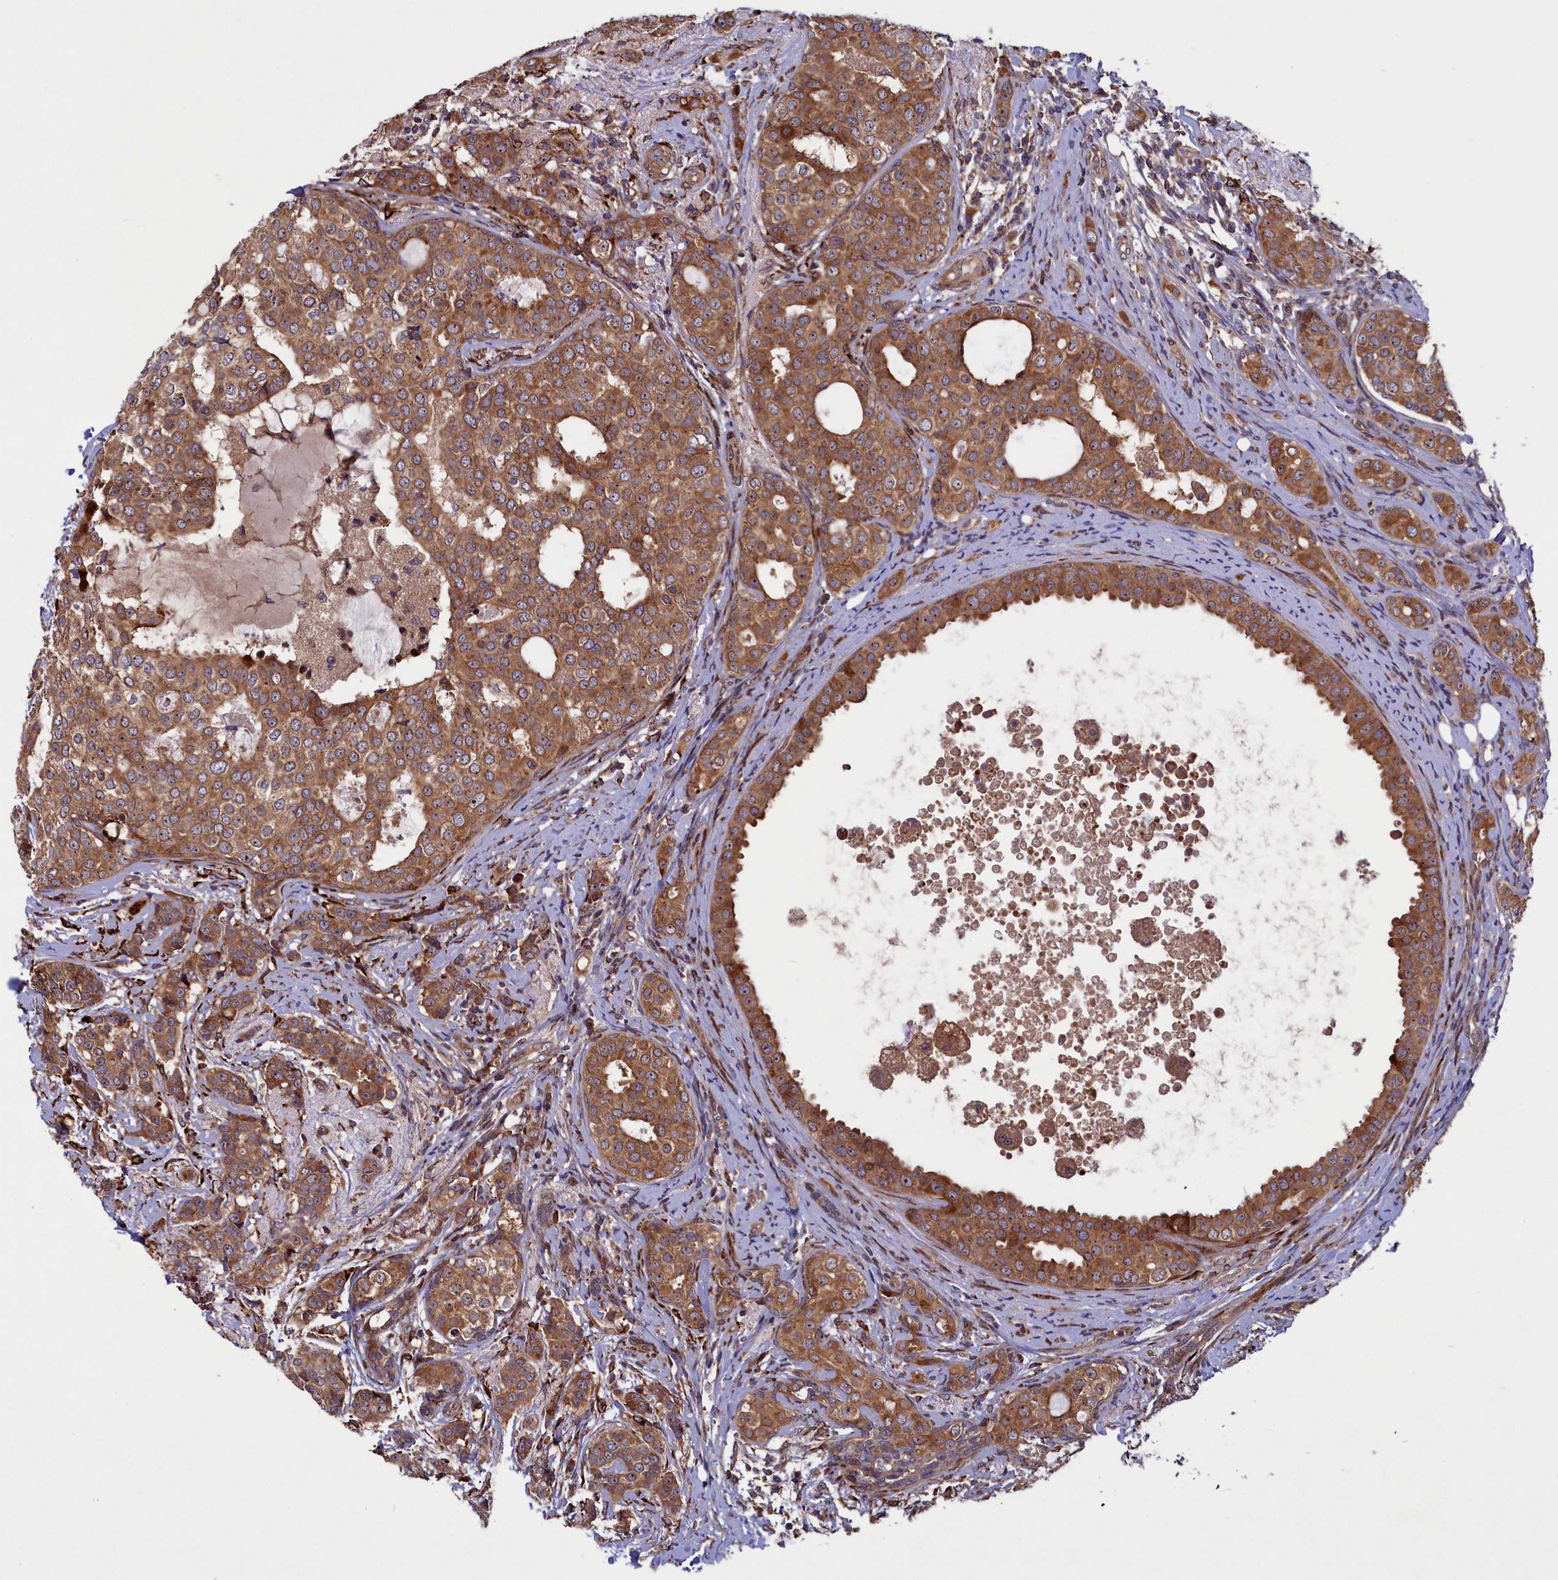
{"staining": {"intensity": "moderate", "quantity": ">75%", "location": "cytoplasmic/membranous"}, "tissue": "breast cancer", "cell_type": "Tumor cells", "image_type": "cancer", "snomed": [{"axis": "morphology", "description": "Lobular carcinoma"}, {"axis": "topography", "description": "Breast"}], "caption": "A brown stain shows moderate cytoplasmic/membranous expression of a protein in human breast cancer tumor cells.", "gene": "ARRDC4", "patient": {"sex": "female", "age": 51}}